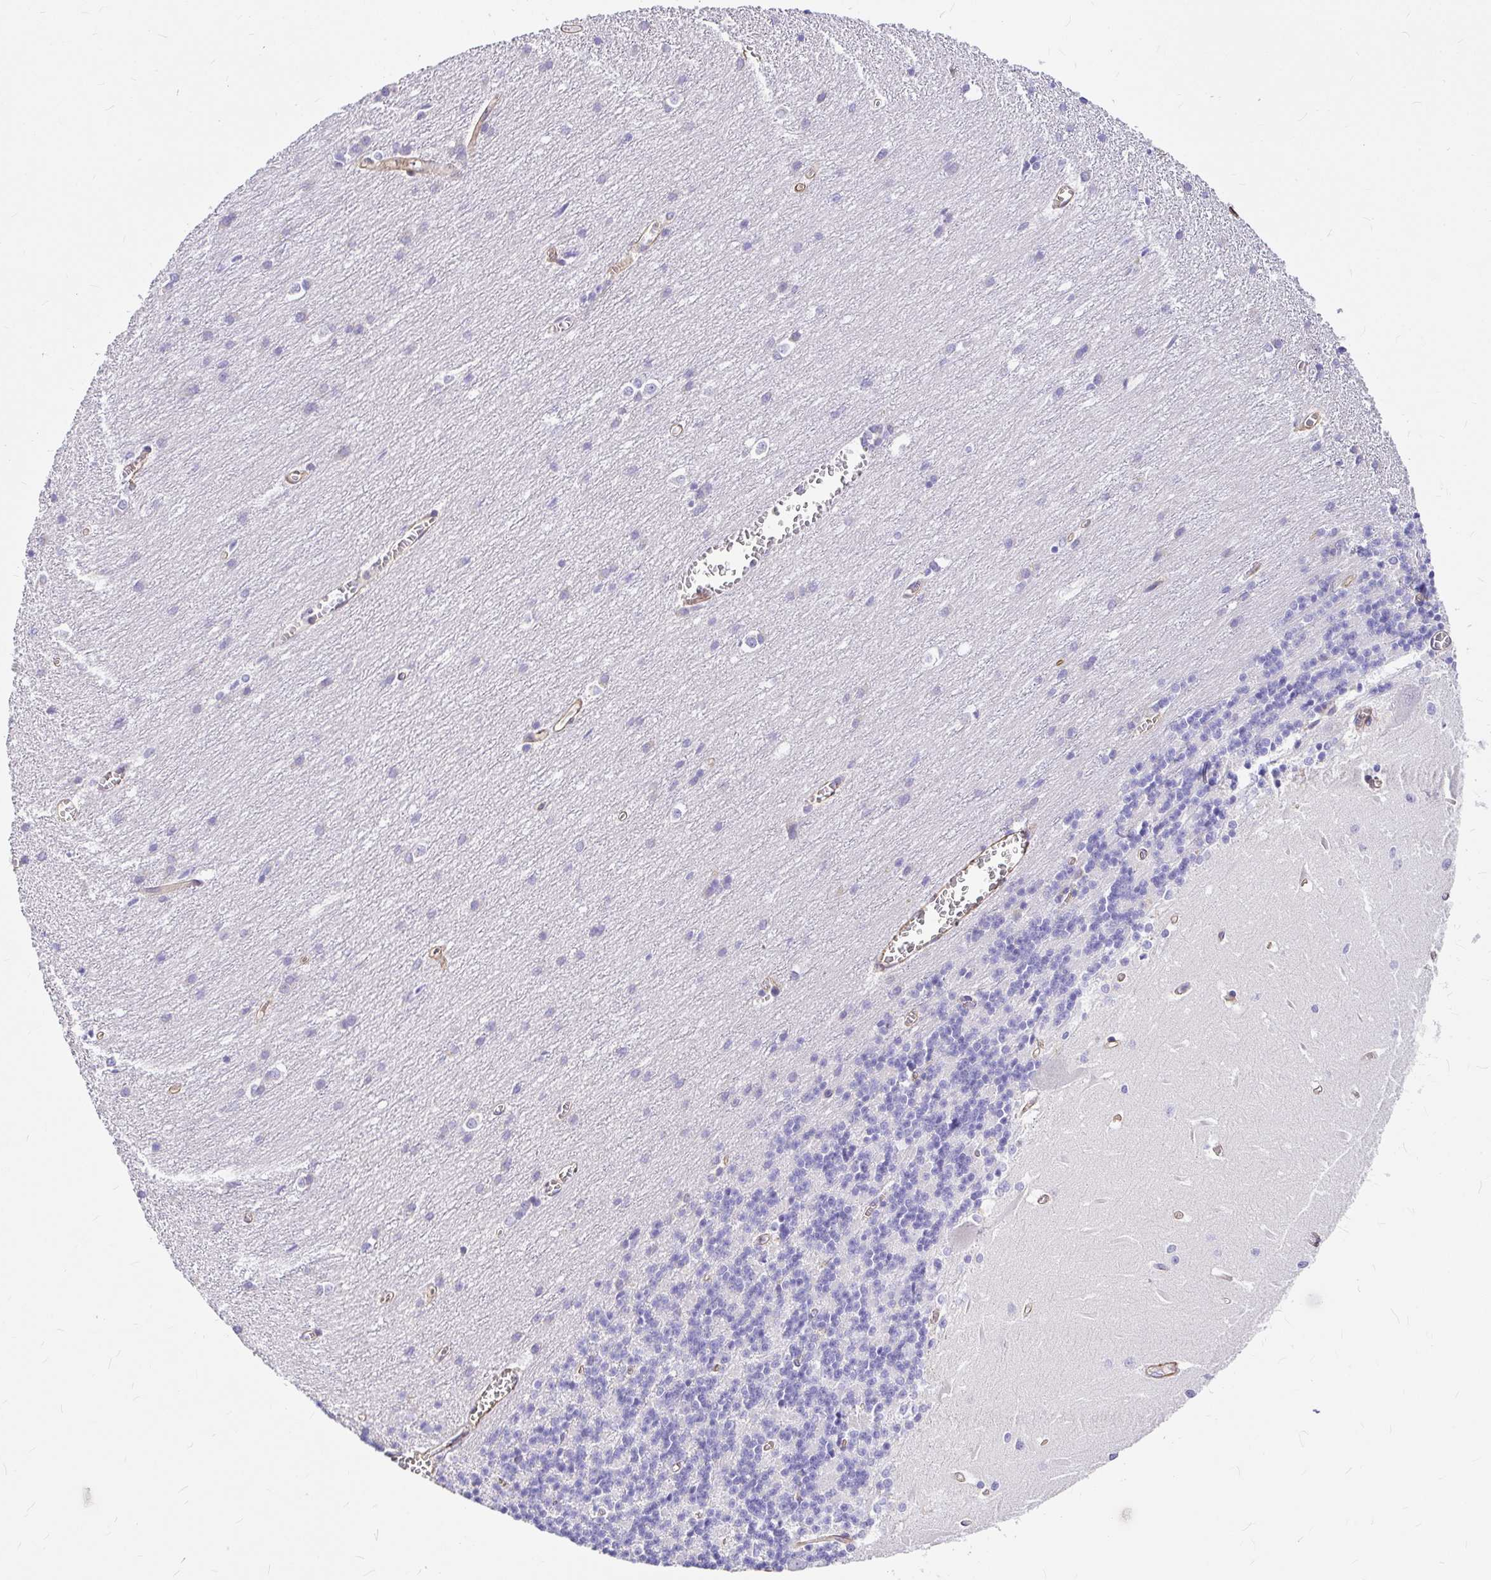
{"staining": {"intensity": "negative", "quantity": "none", "location": "none"}, "tissue": "cerebellum", "cell_type": "Cells in granular layer", "image_type": "normal", "snomed": [{"axis": "morphology", "description": "Normal tissue, NOS"}, {"axis": "topography", "description": "Cerebellum"}], "caption": "This is an IHC micrograph of benign cerebellum. There is no expression in cells in granular layer.", "gene": "MYO1B", "patient": {"sex": "male", "age": 37}}